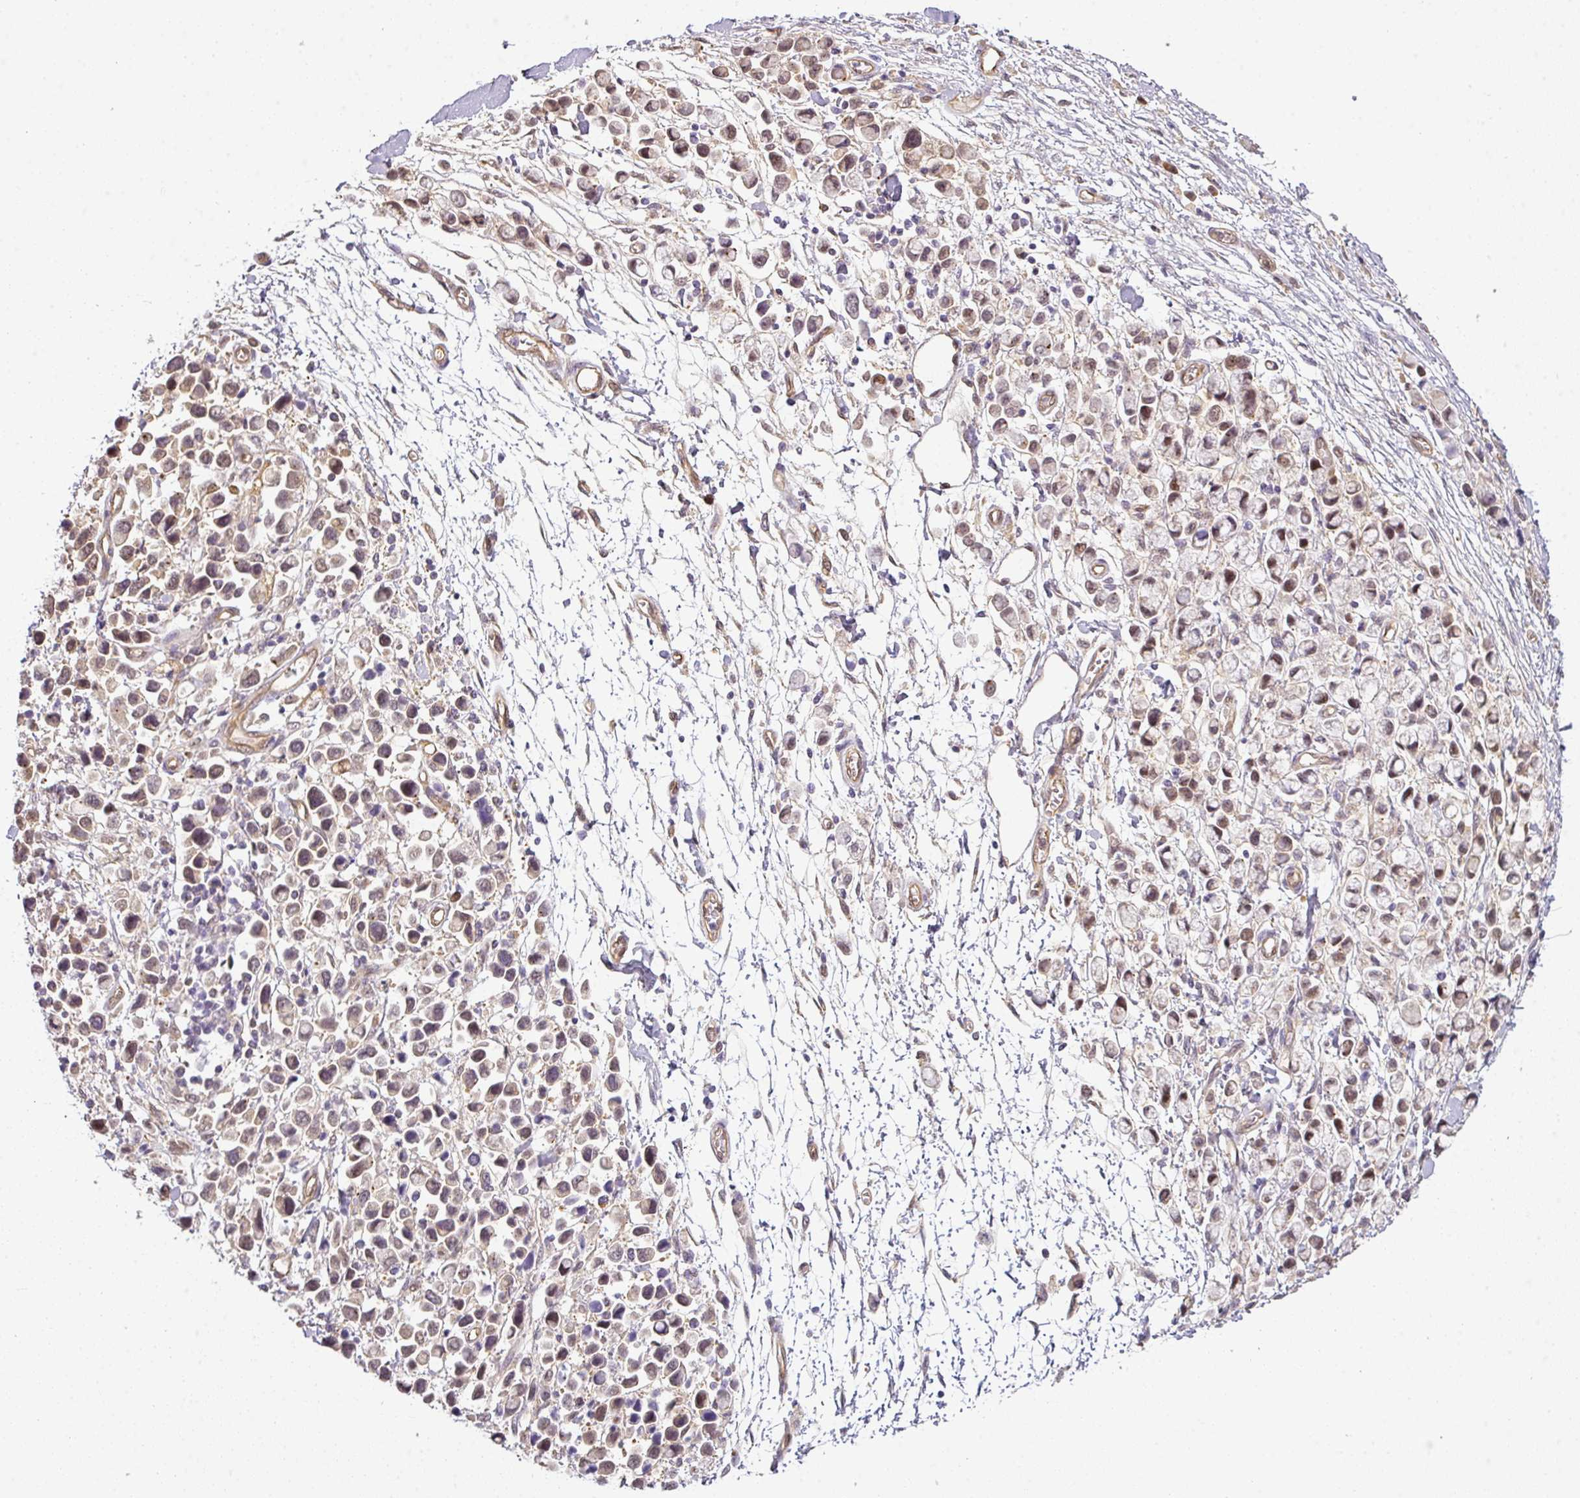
{"staining": {"intensity": "weak", "quantity": "<25%", "location": "cytoplasmic/membranous,nuclear"}, "tissue": "stomach cancer", "cell_type": "Tumor cells", "image_type": "cancer", "snomed": [{"axis": "morphology", "description": "Adenocarcinoma, NOS"}, {"axis": "topography", "description": "Stomach"}], "caption": "This is an immunohistochemistry histopathology image of stomach cancer. There is no staining in tumor cells.", "gene": "ANKRD18A", "patient": {"sex": "female", "age": 81}}